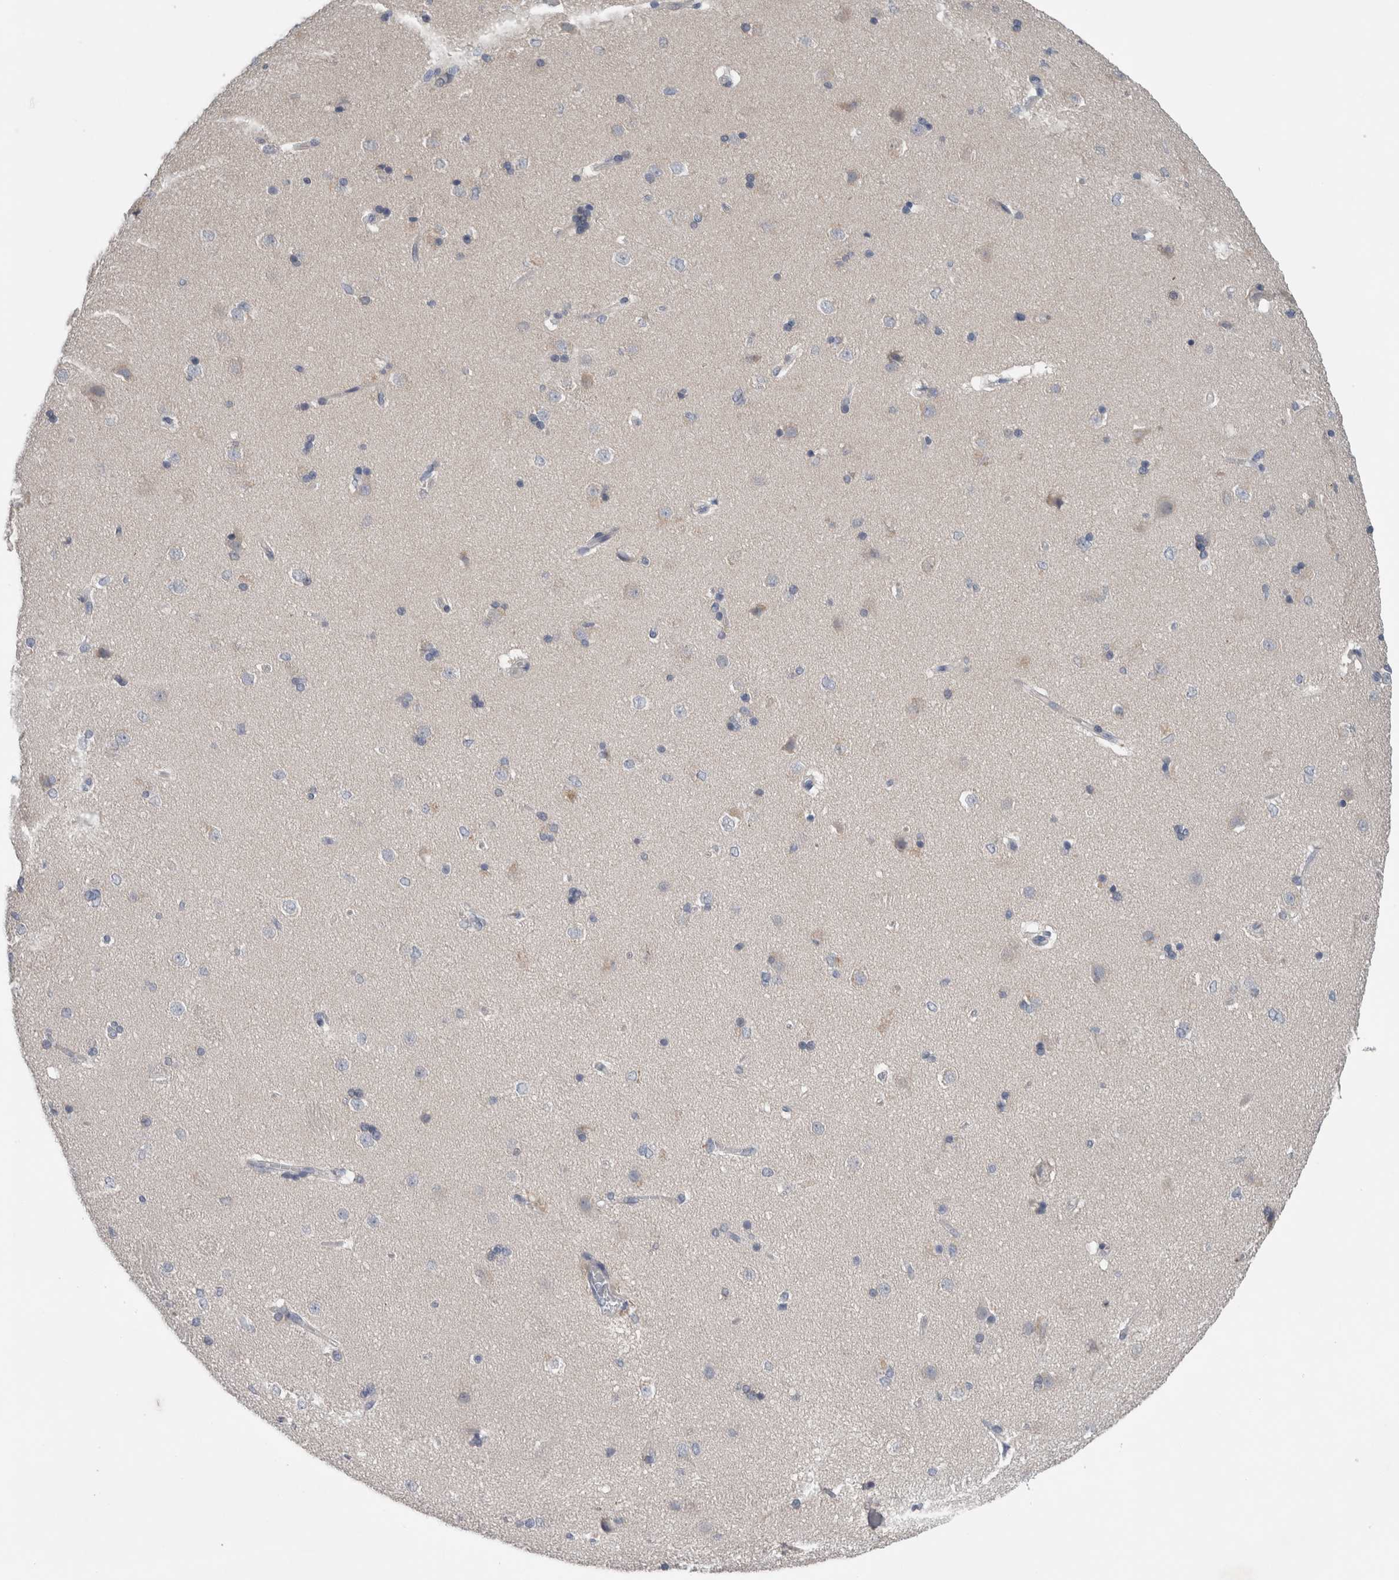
{"staining": {"intensity": "negative", "quantity": "none", "location": "none"}, "tissue": "caudate", "cell_type": "Glial cells", "image_type": "normal", "snomed": [{"axis": "morphology", "description": "Normal tissue, NOS"}, {"axis": "topography", "description": "Lateral ventricle wall"}], "caption": "Caudate stained for a protein using IHC shows no expression glial cells.", "gene": "CRNN", "patient": {"sex": "female", "age": 19}}